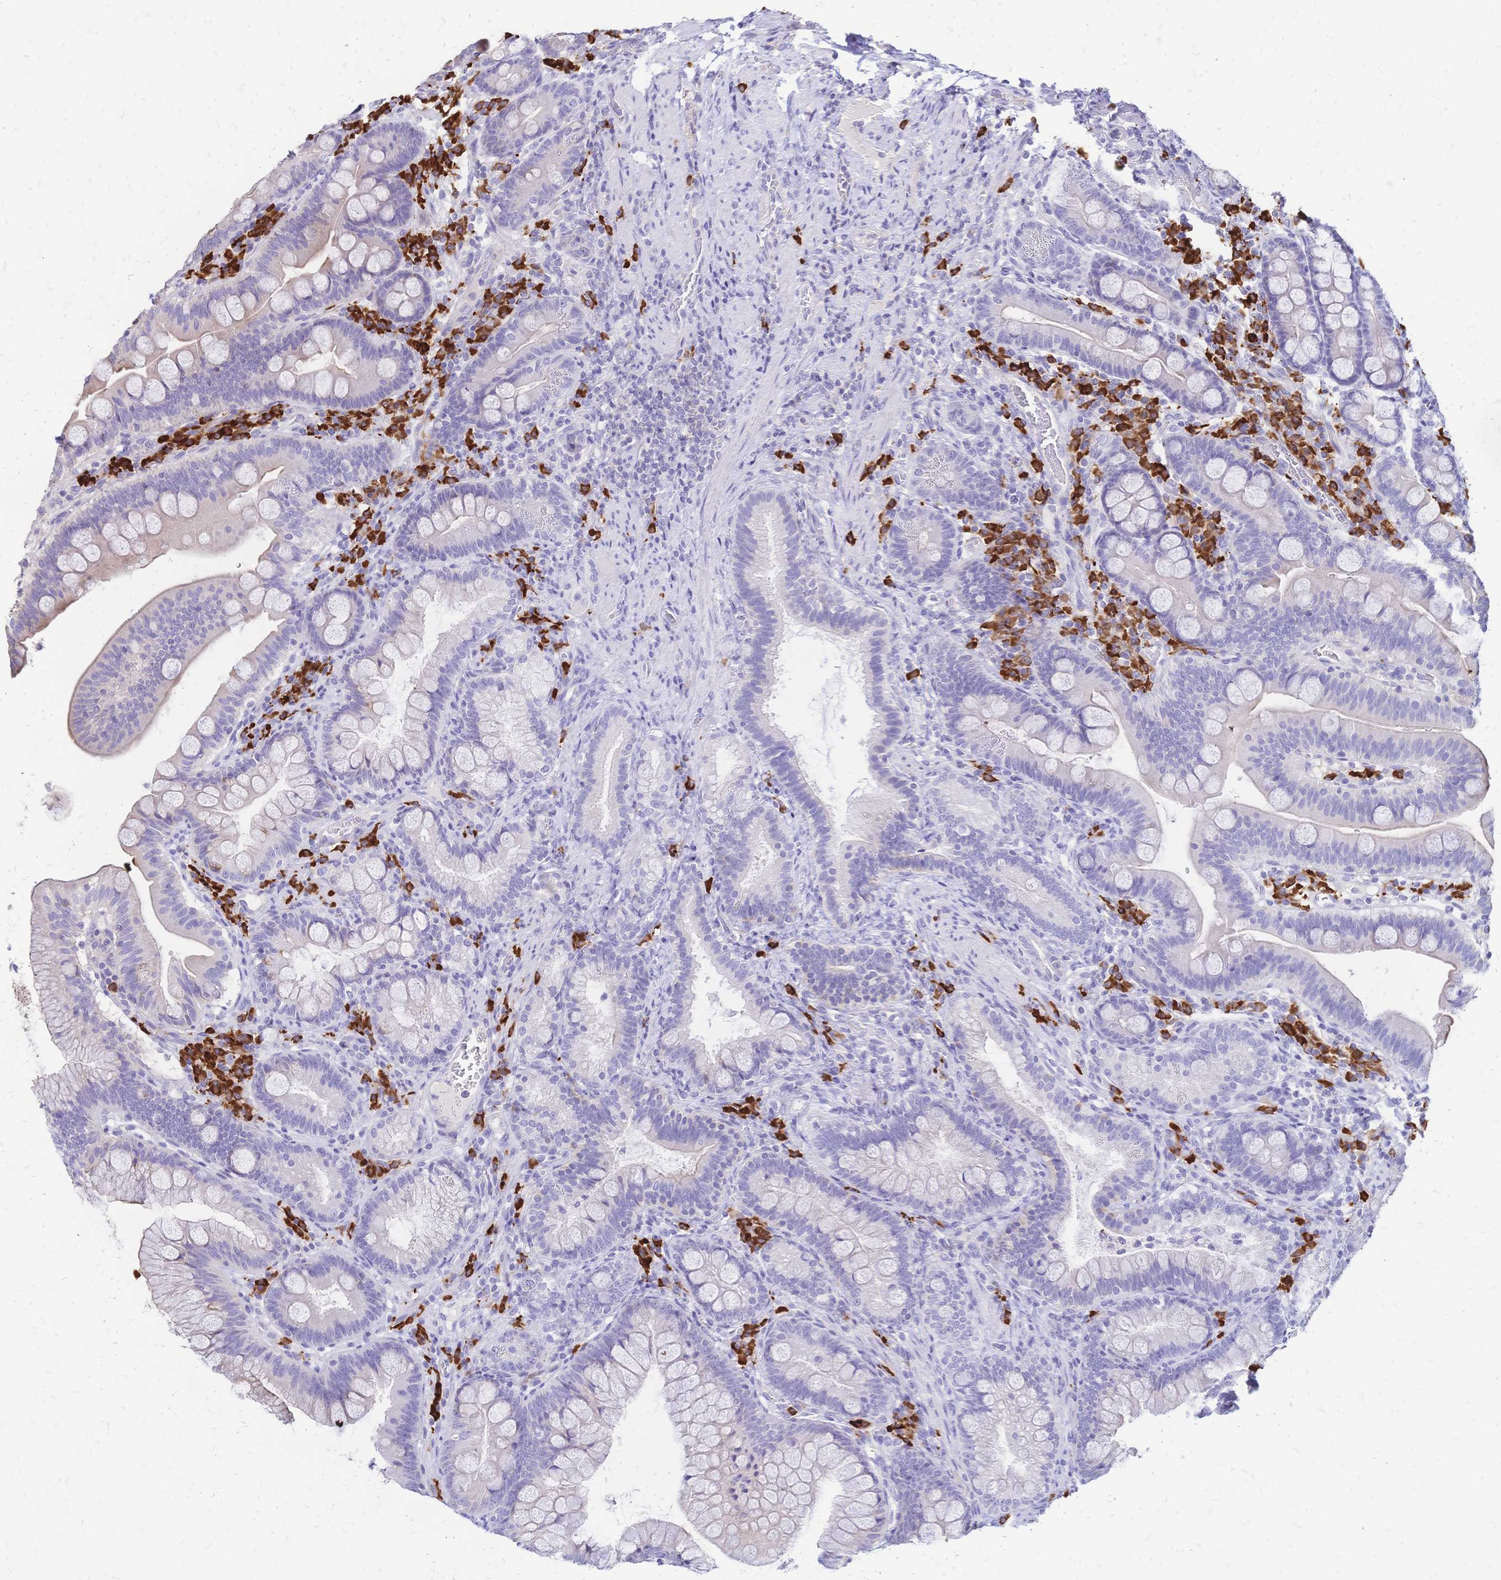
{"staining": {"intensity": "weak", "quantity": "<25%", "location": "cytoplasmic/membranous"}, "tissue": "duodenum", "cell_type": "Glandular cells", "image_type": "normal", "snomed": [{"axis": "morphology", "description": "Normal tissue, NOS"}, {"axis": "topography", "description": "Pancreas"}, {"axis": "topography", "description": "Duodenum"}], "caption": "This is an immunohistochemistry micrograph of unremarkable human duodenum. There is no expression in glandular cells.", "gene": "IL2RA", "patient": {"sex": "male", "age": 59}}